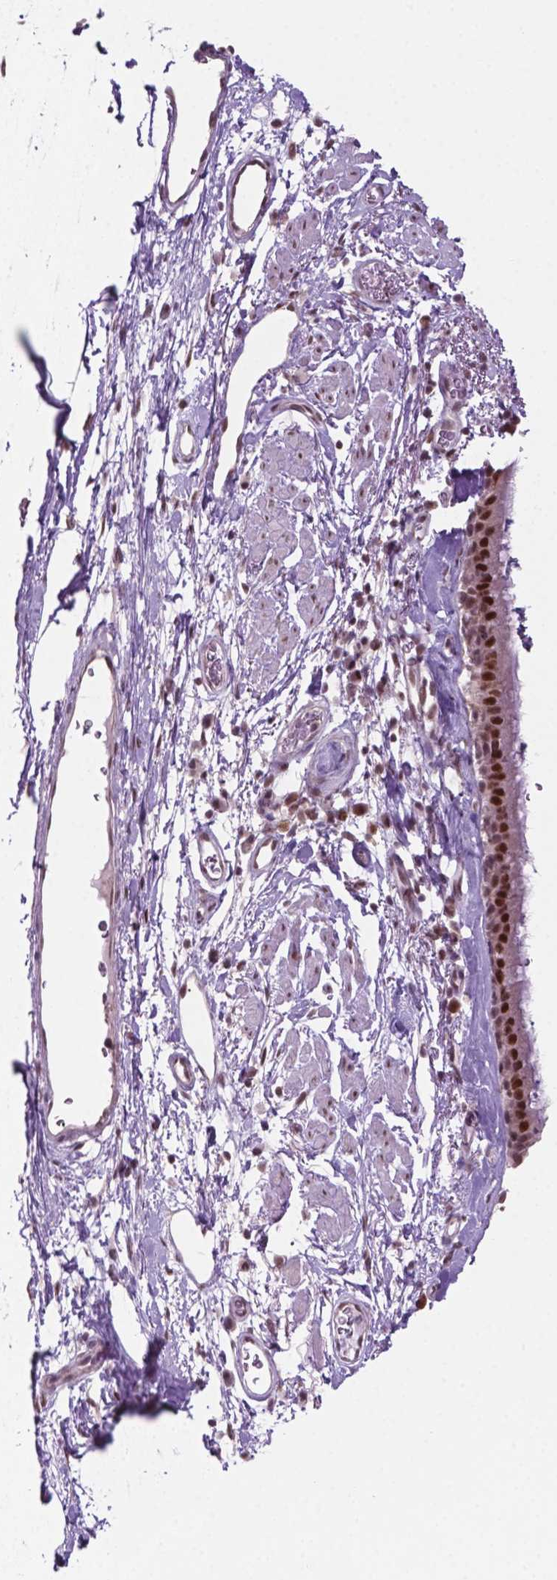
{"staining": {"intensity": "moderate", "quantity": ">75%", "location": "nuclear"}, "tissue": "bronchus", "cell_type": "Respiratory epithelial cells", "image_type": "normal", "snomed": [{"axis": "morphology", "description": "Normal tissue, NOS"}, {"axis": "topography", "description": "Cartilage tissue"}, {"axis": "topography", "description": "Bronchus"}], "caption": "A histopathology image of bronchus stained for a protein exhibits moderate nuclear brown staining in respiratory epithelial cells. The staining is performed using DAB (3,3'-diaminobenzidine) brown chromogen to label protein expression. The nuclei are counter-stained blue using hematoxylin.", "gene": "PHAX", "patient": {"sex": "male", "age": 58}}